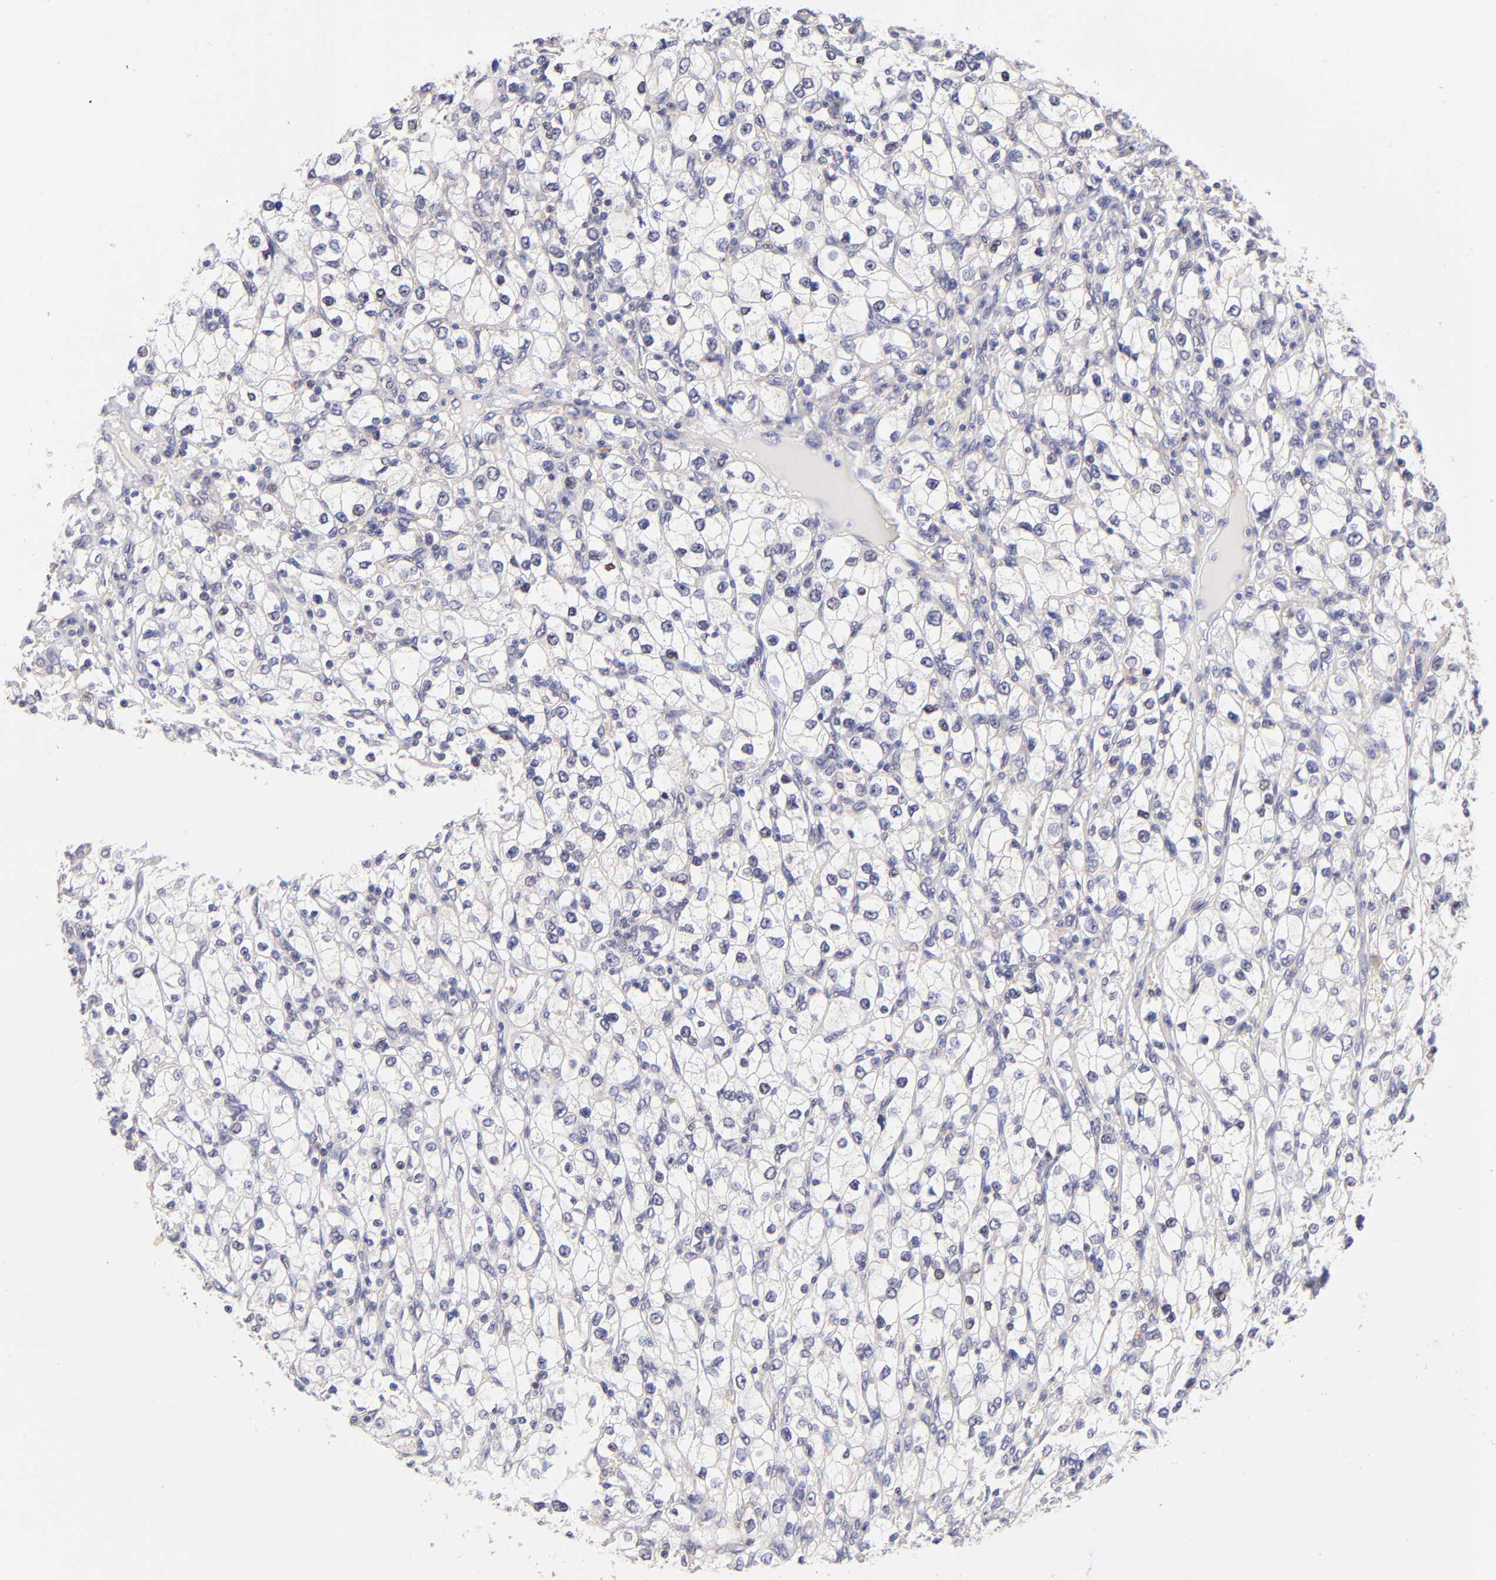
{"staining": {"intensity": "negative", "quantity": "none", "location": "none"}, "tissue": "renal cancer", "cell_type": "Tumor cells", "image_type": "cancer", "snomed": [{"axis": "morphology", "description": "Adenocarcinoma, NOS"}, {"axis": "topography", "description": "Kidney"}], "caption": "An image of adenocarcinoma (renal) stained for a protein shows no brown staining in tumor cells. (Stains: DAB (3,3'-diaminobenzidine) IHC with hematoxylin counter stain, Microscopy: brightfield microscopy at high magnification).", "gene": "RPL11", "patient": {"sex": "female", "age": 62}}